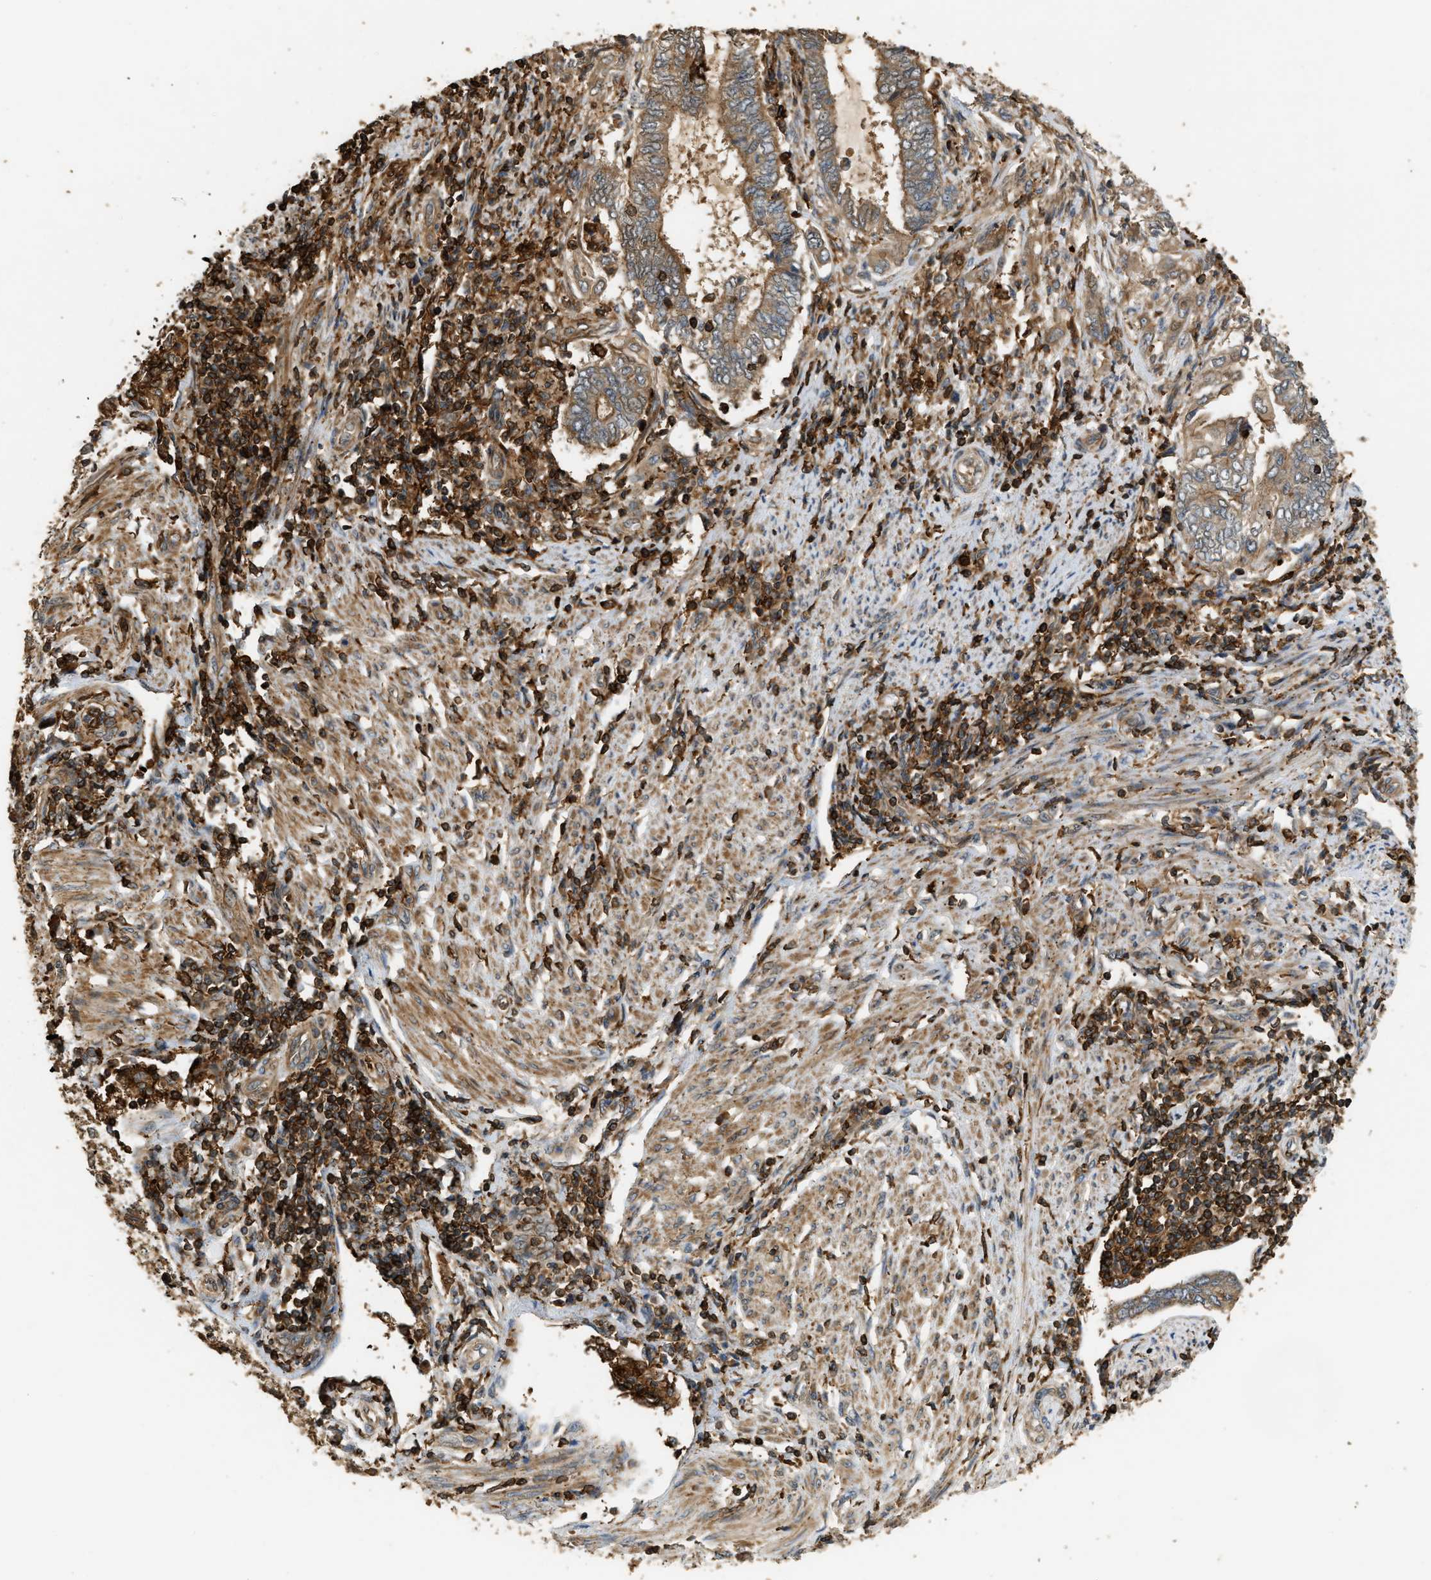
{"staining": {"intensity": "moderate", "quantity": ">75%", "location": "cytoplasmic/membranous"}, "tissue": "endometrial cancer", "cell_type": "Tumor cells", "image_type": "cancer", "snomed": [{"axis": "morphology", "description": "Adenocarcinoma, NOS"}, {"axis": "topography", "description": "Uterus"}, {"axis": "topography", "description": "Endometrium"}], "caption": "The micrograph shows immunohistochemical staining of adenocarcinoma (endometrial). There is moderate cytoplasmic/membranous staining is appreciated in about >75% of tumor cells.", "gene": "GOPC", "patient": {"sex": "female", "age": 70}}